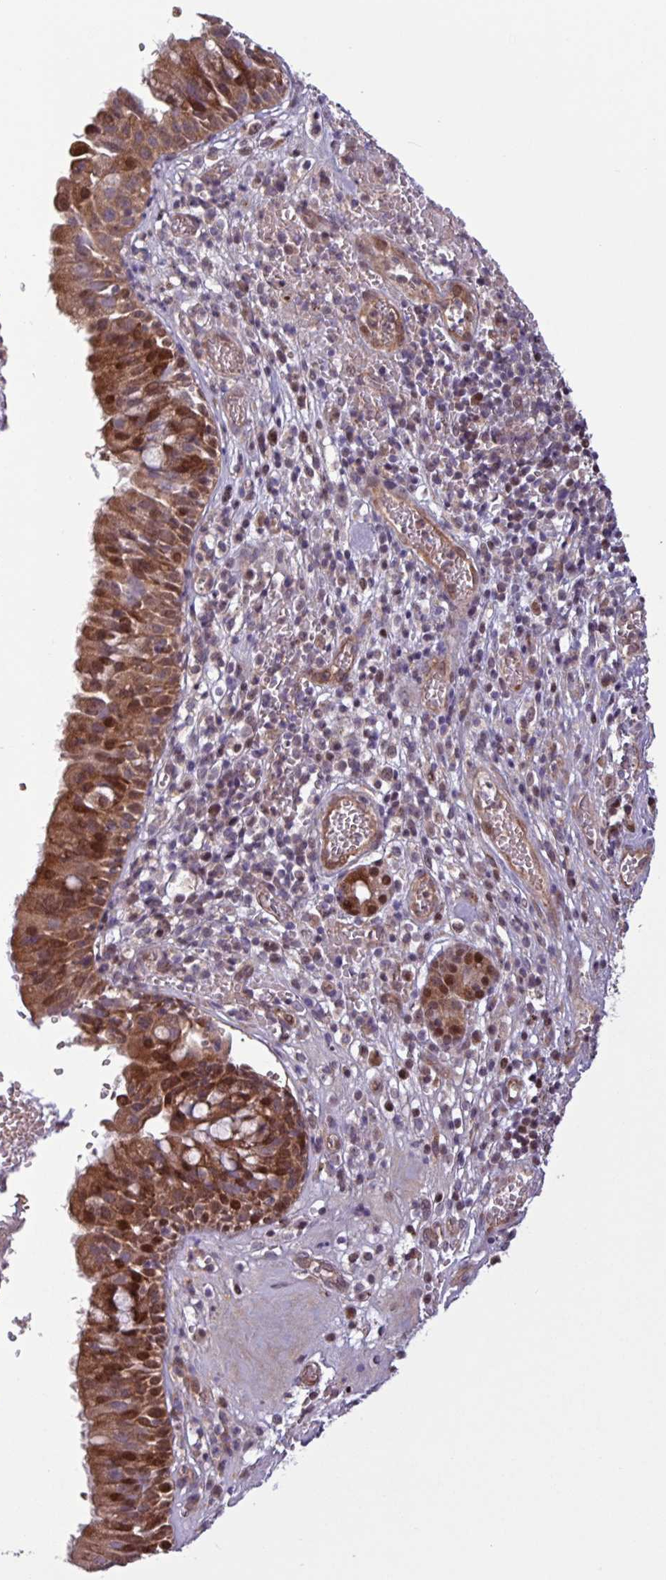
{"staining": {"intensity": "strong", "quantity": ">75%", "location": "cytoplasmic/membranous,nuclear"}, "tissue": "nasopharynx", "cell_type": "Respiratory epithelial cells", "image_type": "normal", "snomed": [{"axis": "morphology", "description": "Normal tissue, NOS"}, {"axis": "topography", "description": "Nasopharynx"}], "caption": "DAB (3,3'-diaminobenzidine) immunohistochemical staining of unremarkable nasopharynx shows strong cytoplasmic/membranous,nuclear protein expression in approximately >75% of respiratory epithelial cells. The staining was performed using DAB, with brown indicating positive protein expression. Nuclei are stained blue with hematoxylin.", "gene": "PDPR", "patient": {"sex": "male", "age": 65}}